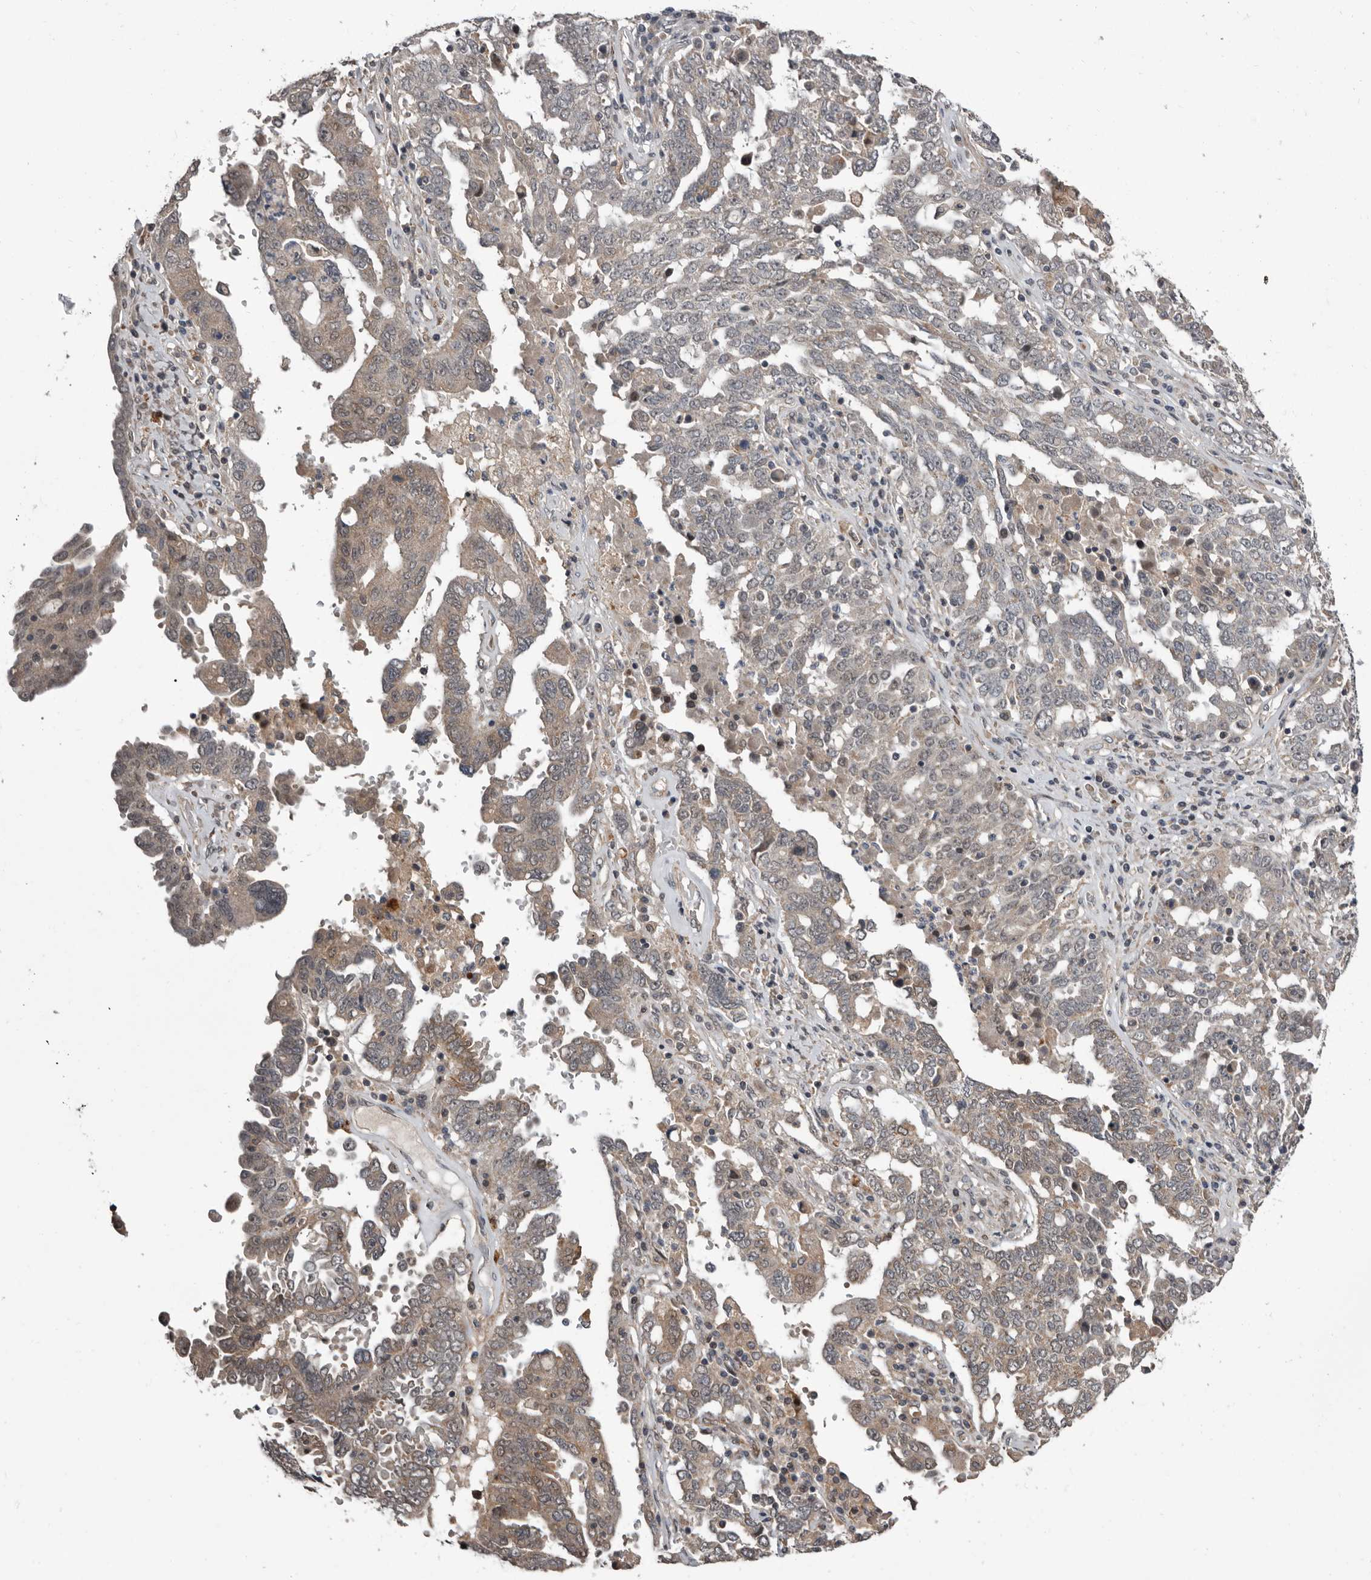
{"staining": {"intensity": "weak", "quantity": "<25%", "location": "cytoplasmic/membranous"}, "tissue": "ovarian cancer", "cell_type": "Tumor cells", "image_type": "cancer", "snomed": [{"axis": "morphology", "description": "Carcinoma, endometroid"}, {"axis": "topography", "description": "Ovary"}], "caption": "IHC histopathology image of neoplastic tissue: ovarian endometroid carcinoma stained with DAB reveals no significant protein positivity in tumor cells.", "gene": "FGFR4", "patient": {"sex": "female", "age": 62}}